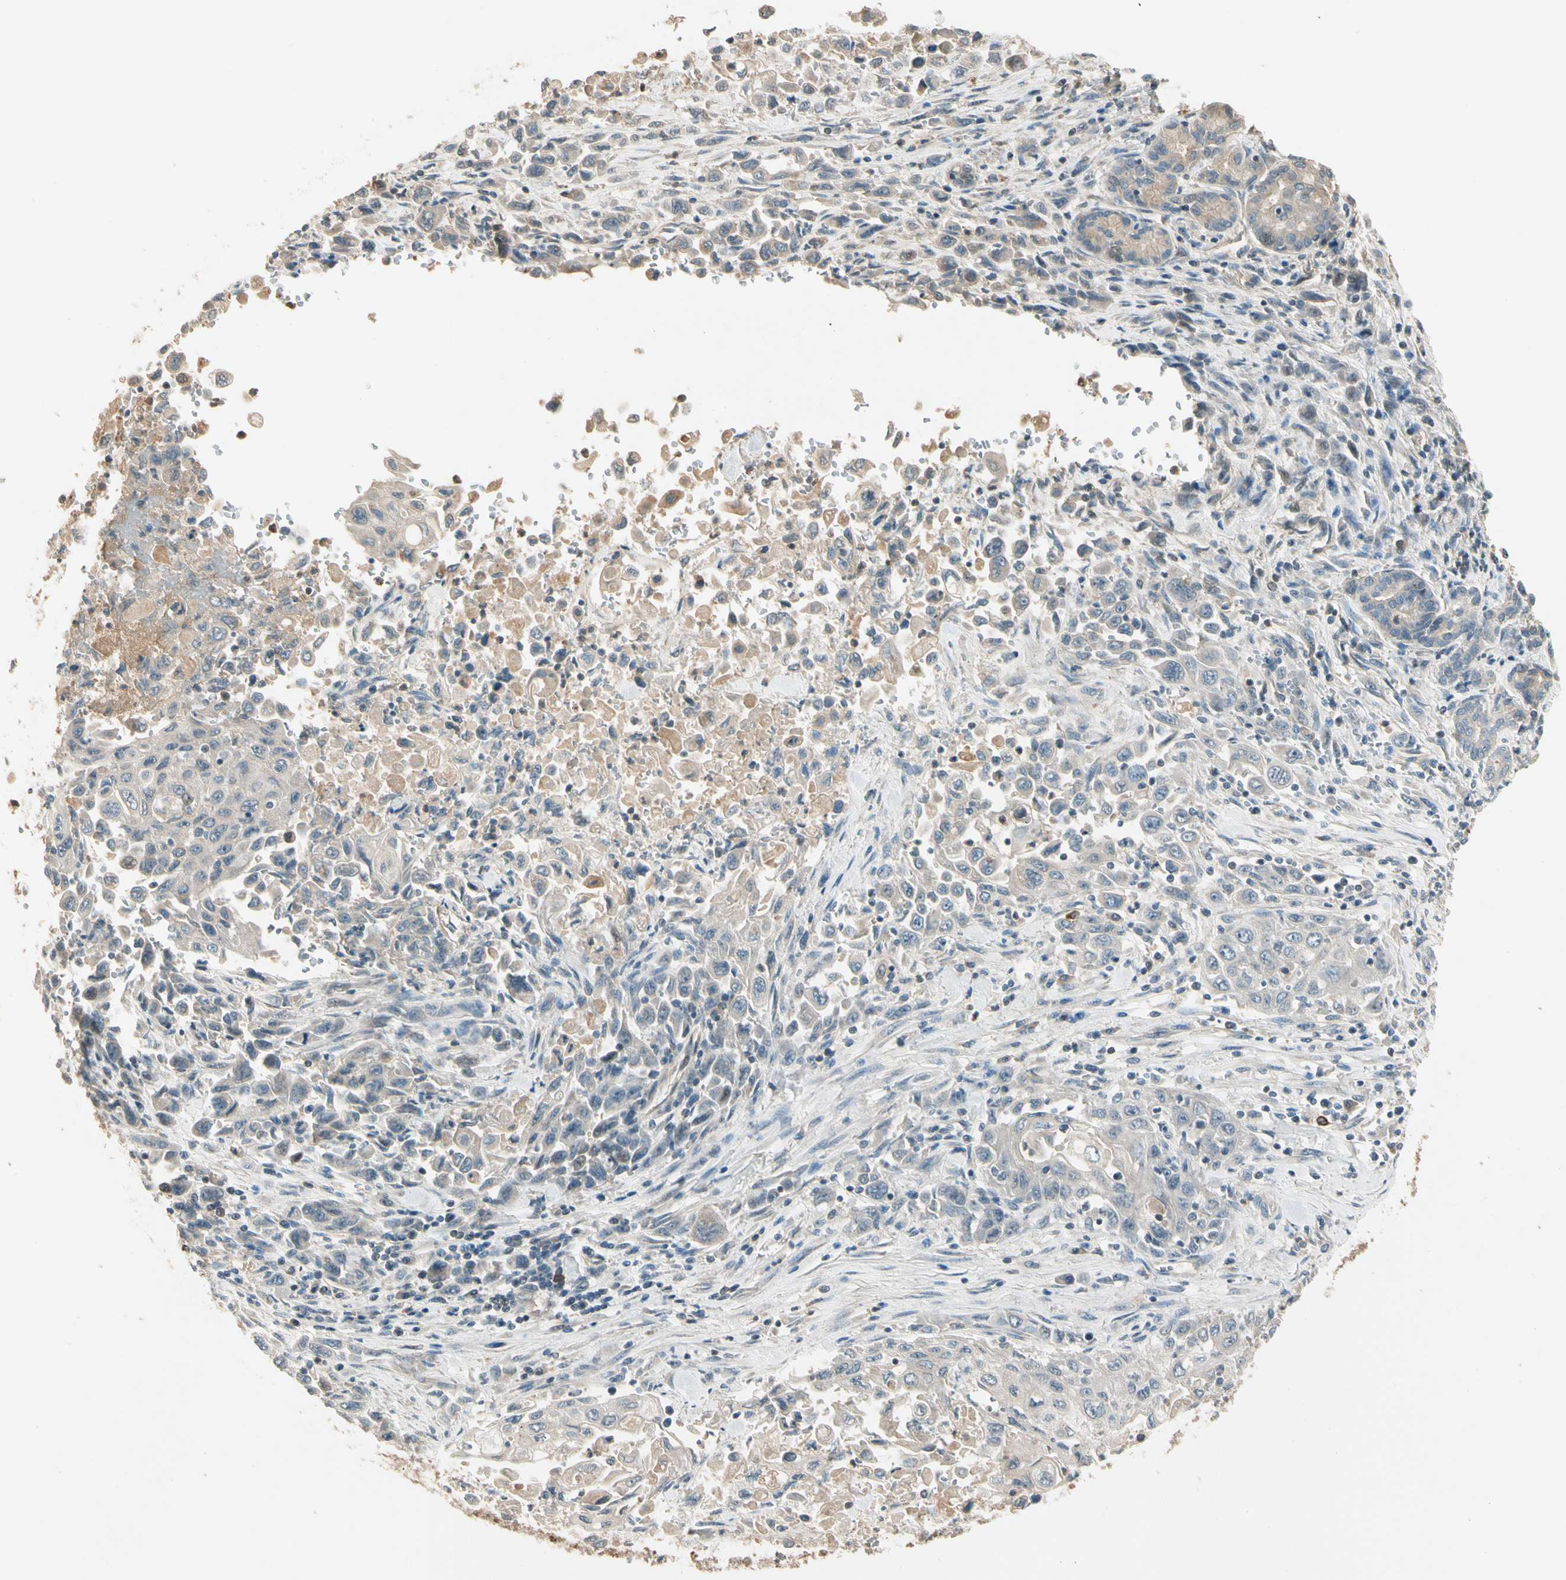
{"staining": {"intensity": "negative", "quantity": "none", "location": "none"}, "tissue": "pancreatic cancer", "cell_type": "Tumor cells", "image_type": "cancer", "snomed": [{"axis": "morphology", "description": "Adenocarcinoma, NOS"}, {"axis": "topography", "description": "Pancreas"}], "caption": "Protein analysis of adenocarcinoma (pancreatic) exhibits no significant positivity in tumor cells. (DAB (3,3'-diaminobenzidine) immunohistochemistry (IHC), high magnification).", "gene": "TNFRSF21", "patient": {"sex": "male", "age": 70}}